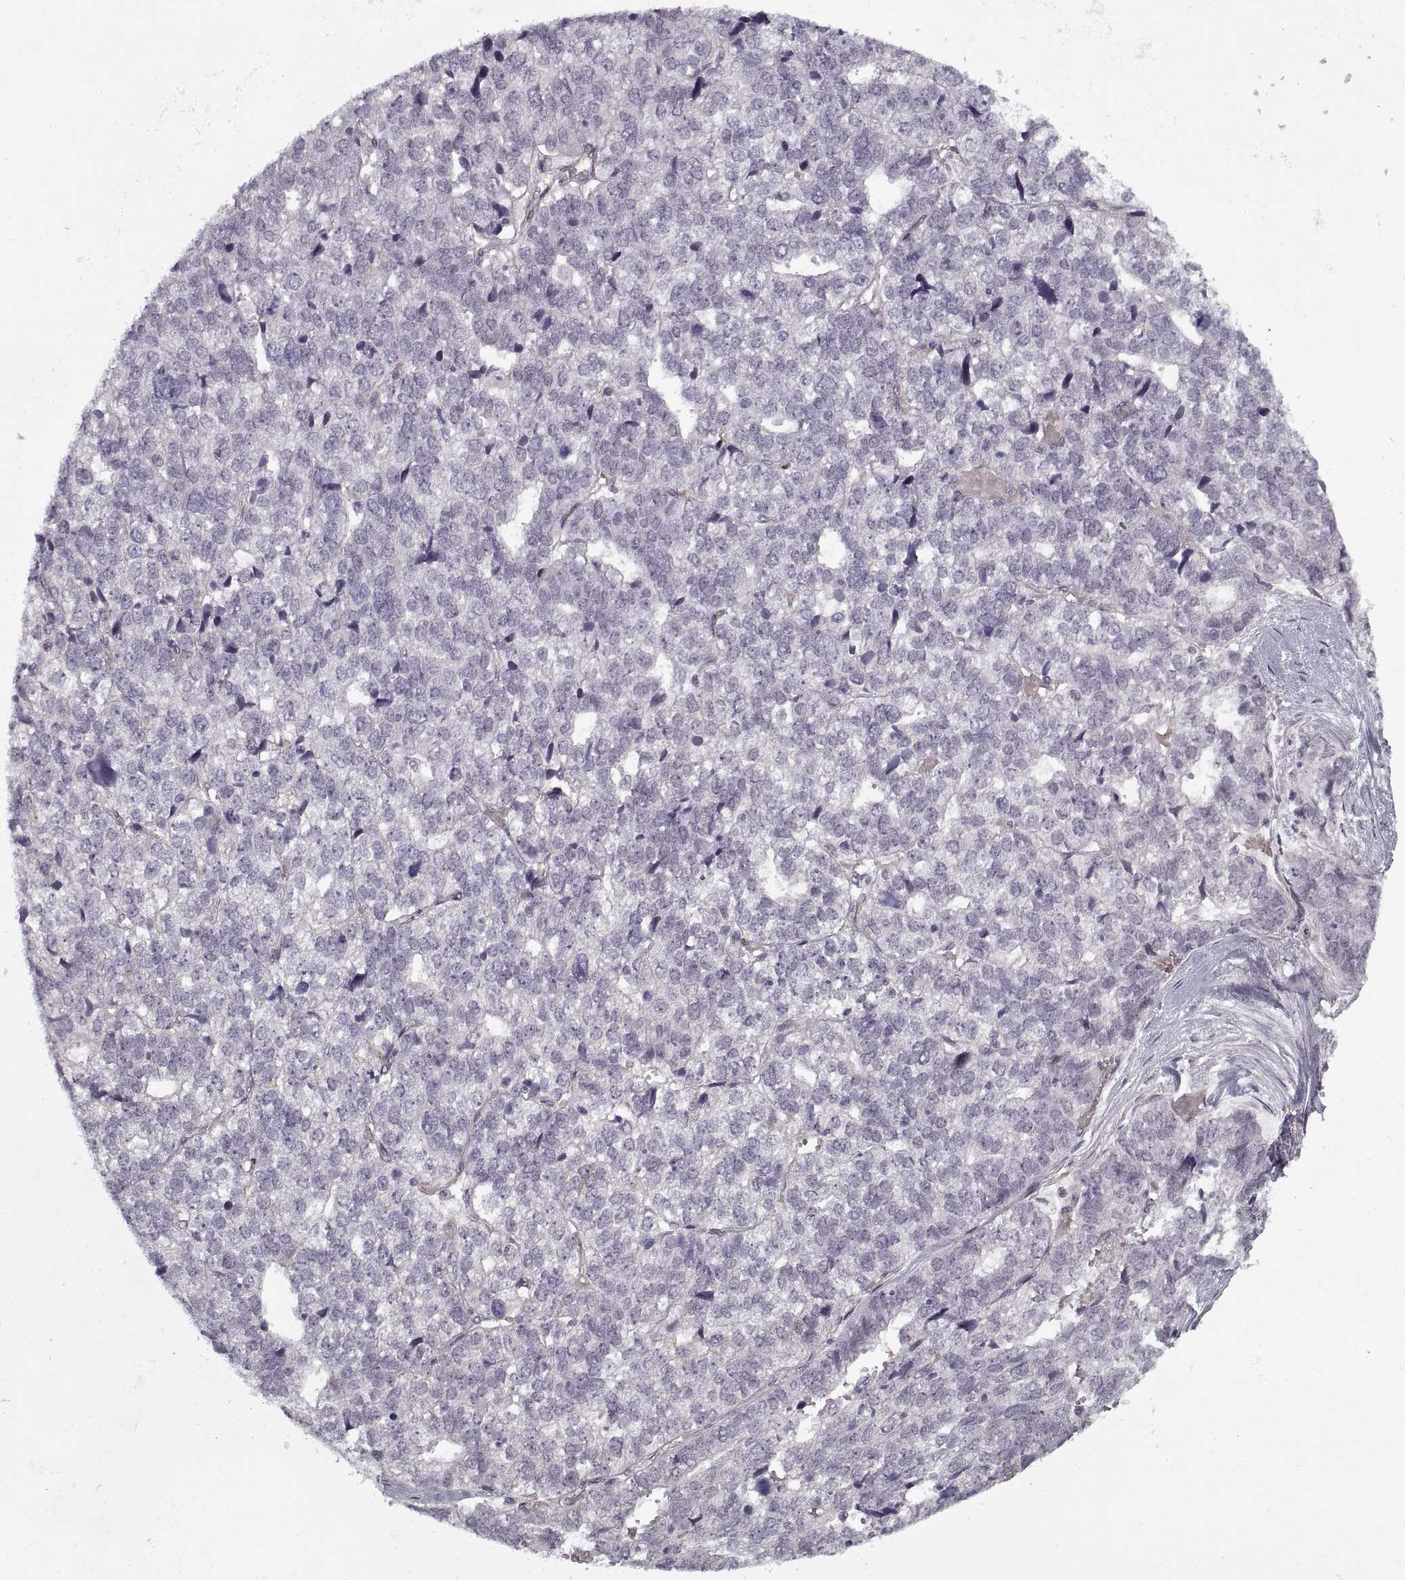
{"staining": {"intensity": "negative", "quantity": "none", "location": "none"}, "tissue": "stomach cancer", "cell_type": "Tumor cells", "image_type": "cancer", "snomed": [{"axis": "morphology", "description": "Adenocarcinoma, NOS"}, {"axis": "topography", "description": "Stomach"}], "caption": "Immunohistochemistry (IHC) histopathology image of neoplastic tissue: stomach adenocarcinoma stained with DAB demonstrates no significant protein staining in tumor cells.", "gene": "LAMB2", "patient": {"sex": "male", "age": 69}}